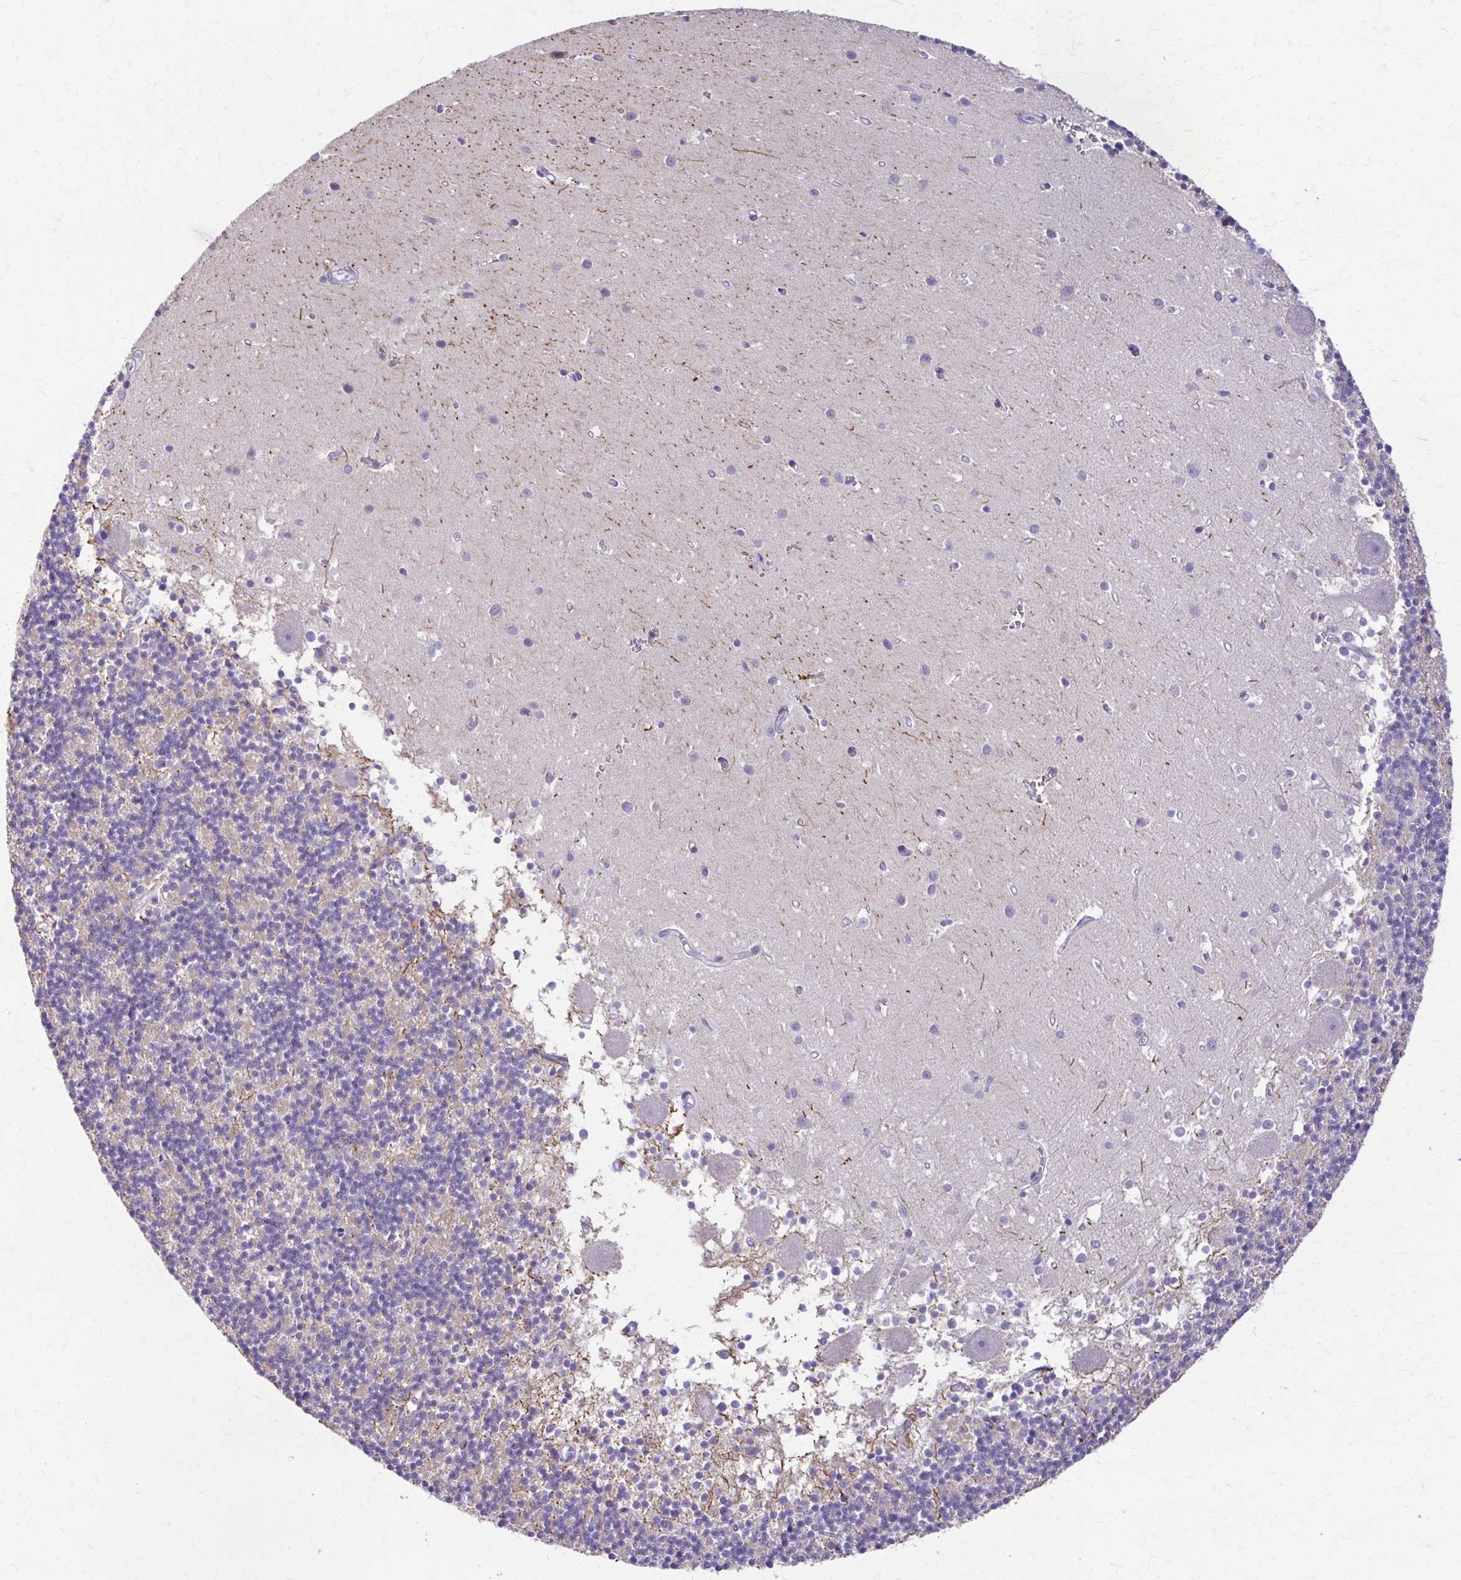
{"staining": {"intensity": "negative", "quantity": "none", "location": "none"}, "tissue": "cerebellum", "cell_type": "Cells in granular layer", "image_type": "normal", "snomed": [{"axis": "morphology", "description": "Normal tissue, NOS"}, {"axis": "topography", "description": "Cerebellum"}], "caption": "Immunohistochemistry image of benign cerebellum: human cerebellum stained with DAB (3,3'-diaminobenzidine) exhibits no significant protein positivity in cells in granular layer.", "gene": "PIK3AP1", "patient": {"sex": "male", "age": 54}}